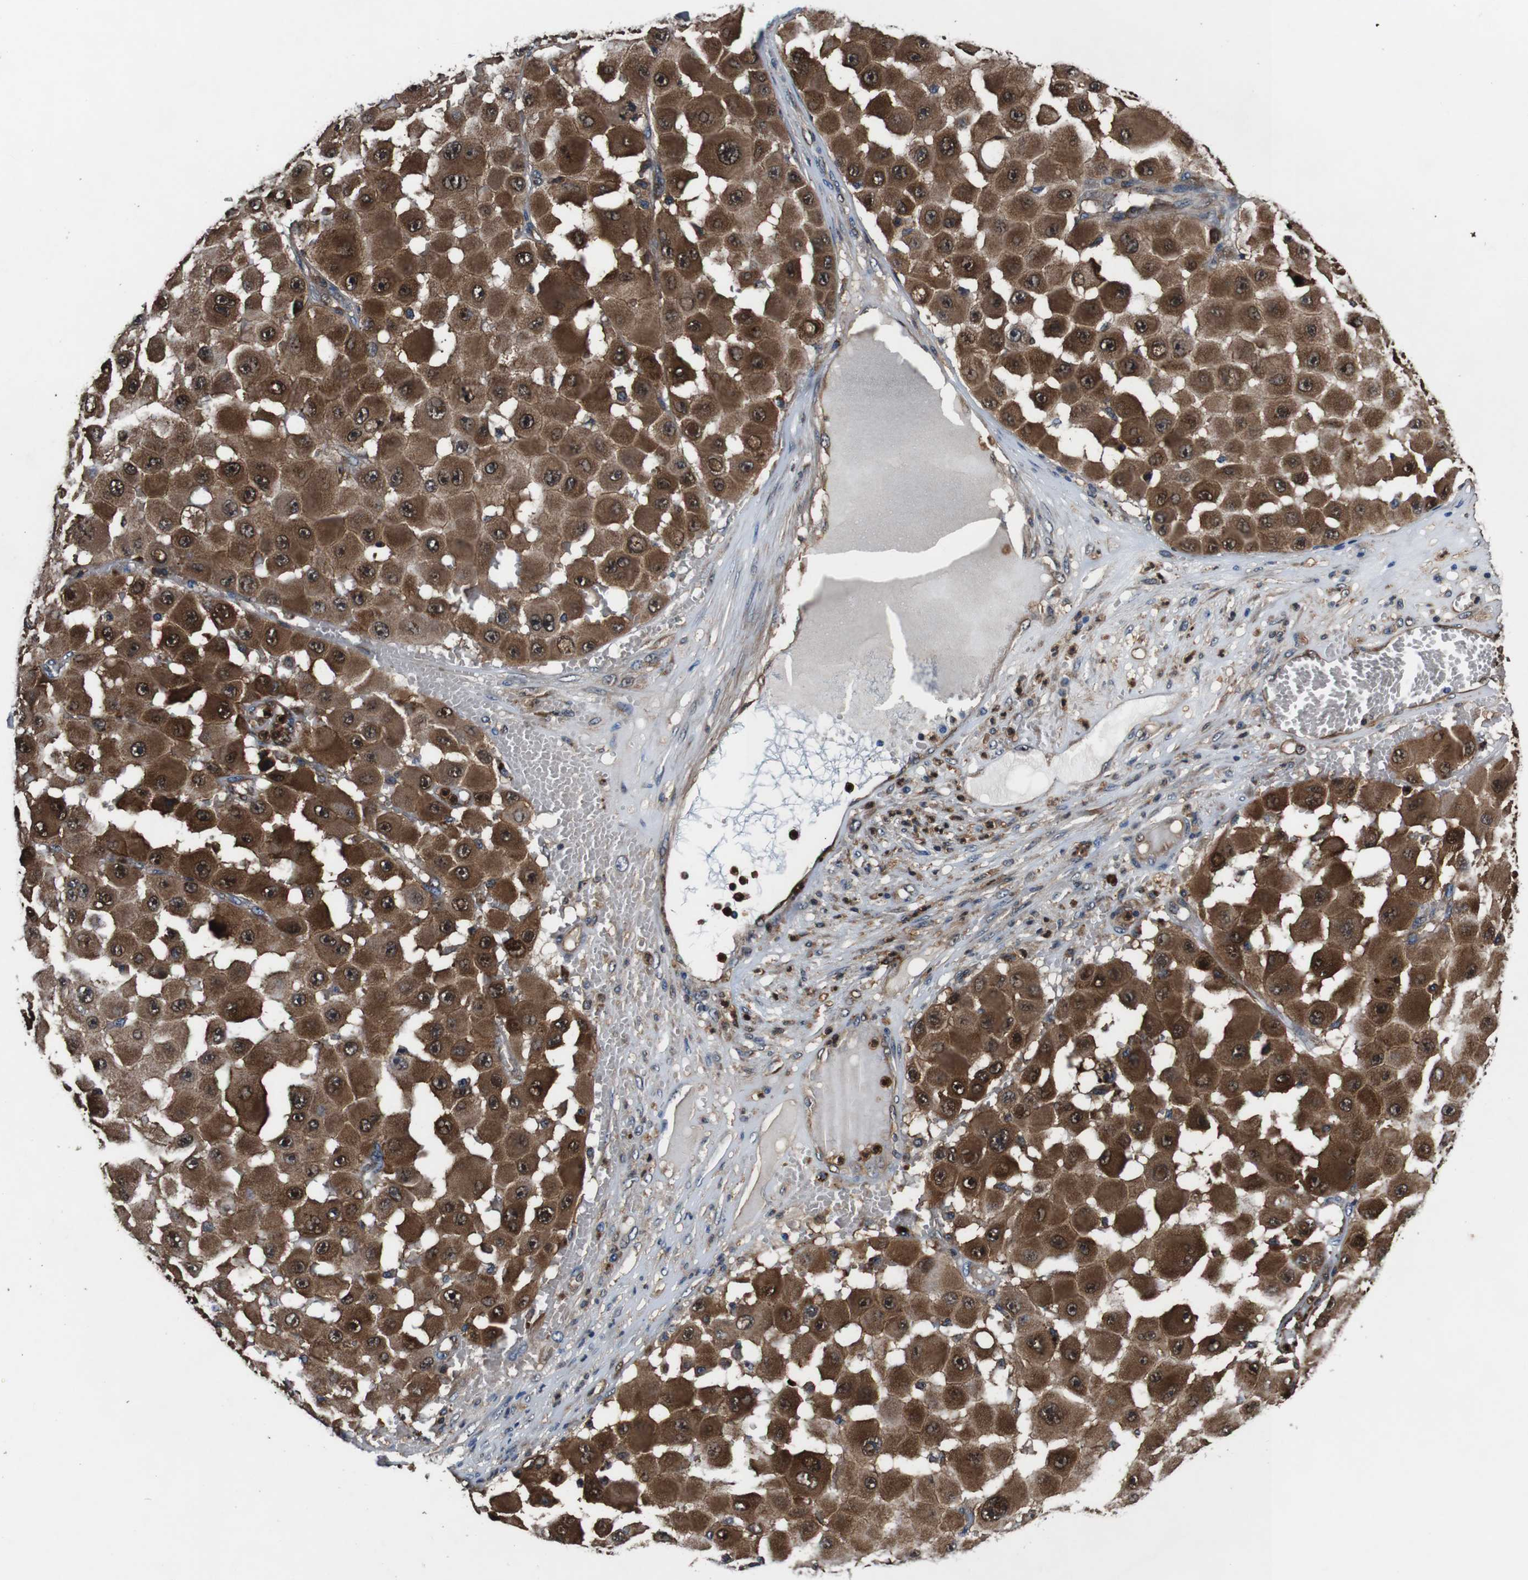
{"staining": {"intensity": "strong", "quantity": ">75%", "location": "cytoplasmic/membranous,nuclear"}, "tissue": "melanoma", "cell_type": "Tumor cells", "image_type": "cancer", "snomed": [{"axis": "morphology", "description": "Malignant melanoma, NOS"}, {"axis": "topography", "description": "Skin"}], "caption": "The image displays immunohistochemical staining of malignant melanoma. There is strong cytoplasmic/membranous and nuclear expression is appreciated in about >75% of tumor cells.", "gene": "ANXA1", "patient": {"sex": "female", "age": 81}}